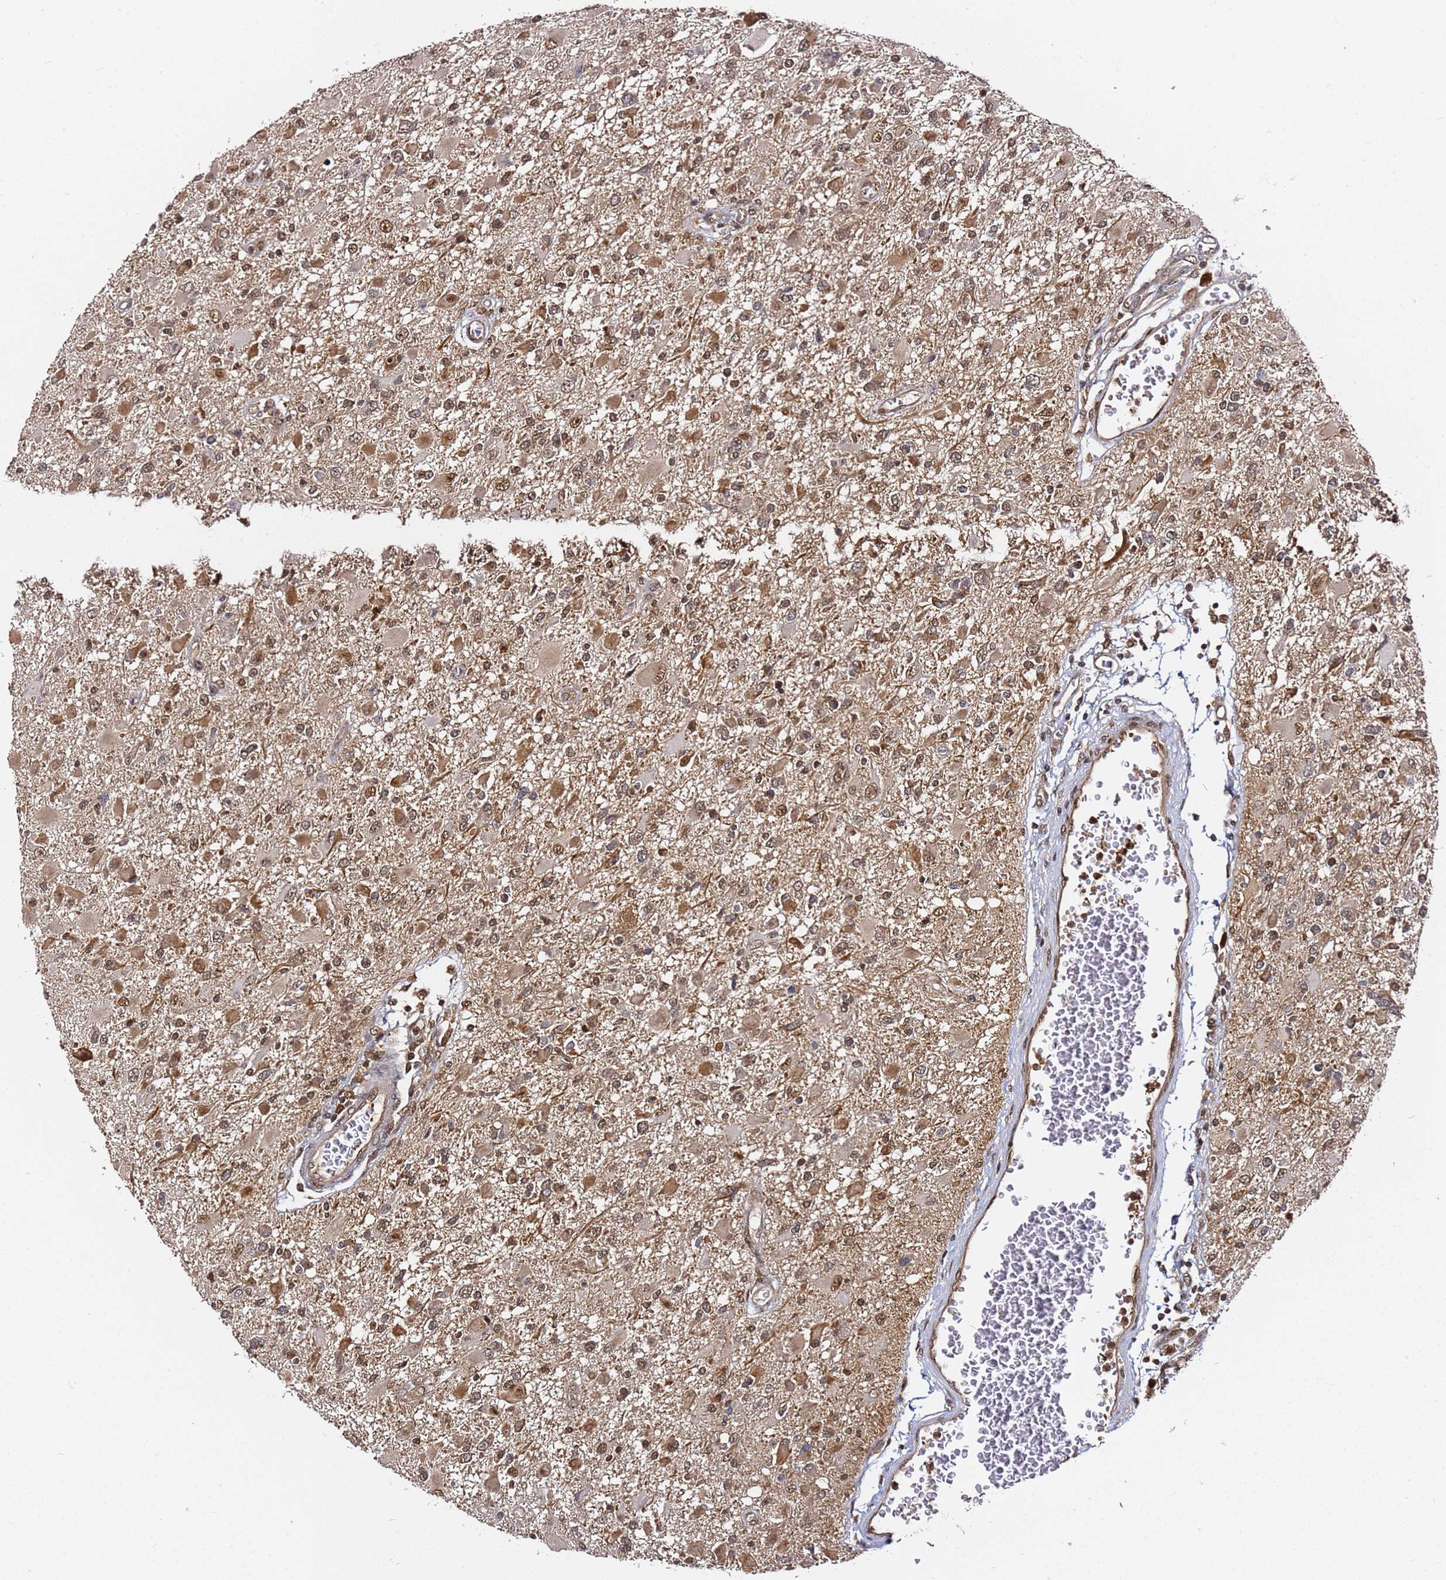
{"staining": {"intensity": "moderate", "quantity": ">75%", "location": "cytoplasmic/membranous,nuclear"}, "tissue": "glioma", "cell_type": "Tumor cells", "image_type": "cancer", "snomed": [{"axis": "morphology", "description": "Glioma, malignant, High grade"}, {"axis": "topography", "description": "Brain"}], "caption": "Brown immunohistochemical staining in human malignant high-grade glioma exhibits moderate cytoplasmic/membranous and nuclear expression in approximately >75% of tumor cells.", "gene": "RGS18", "patient": {"sex": "male", "age": 53}}